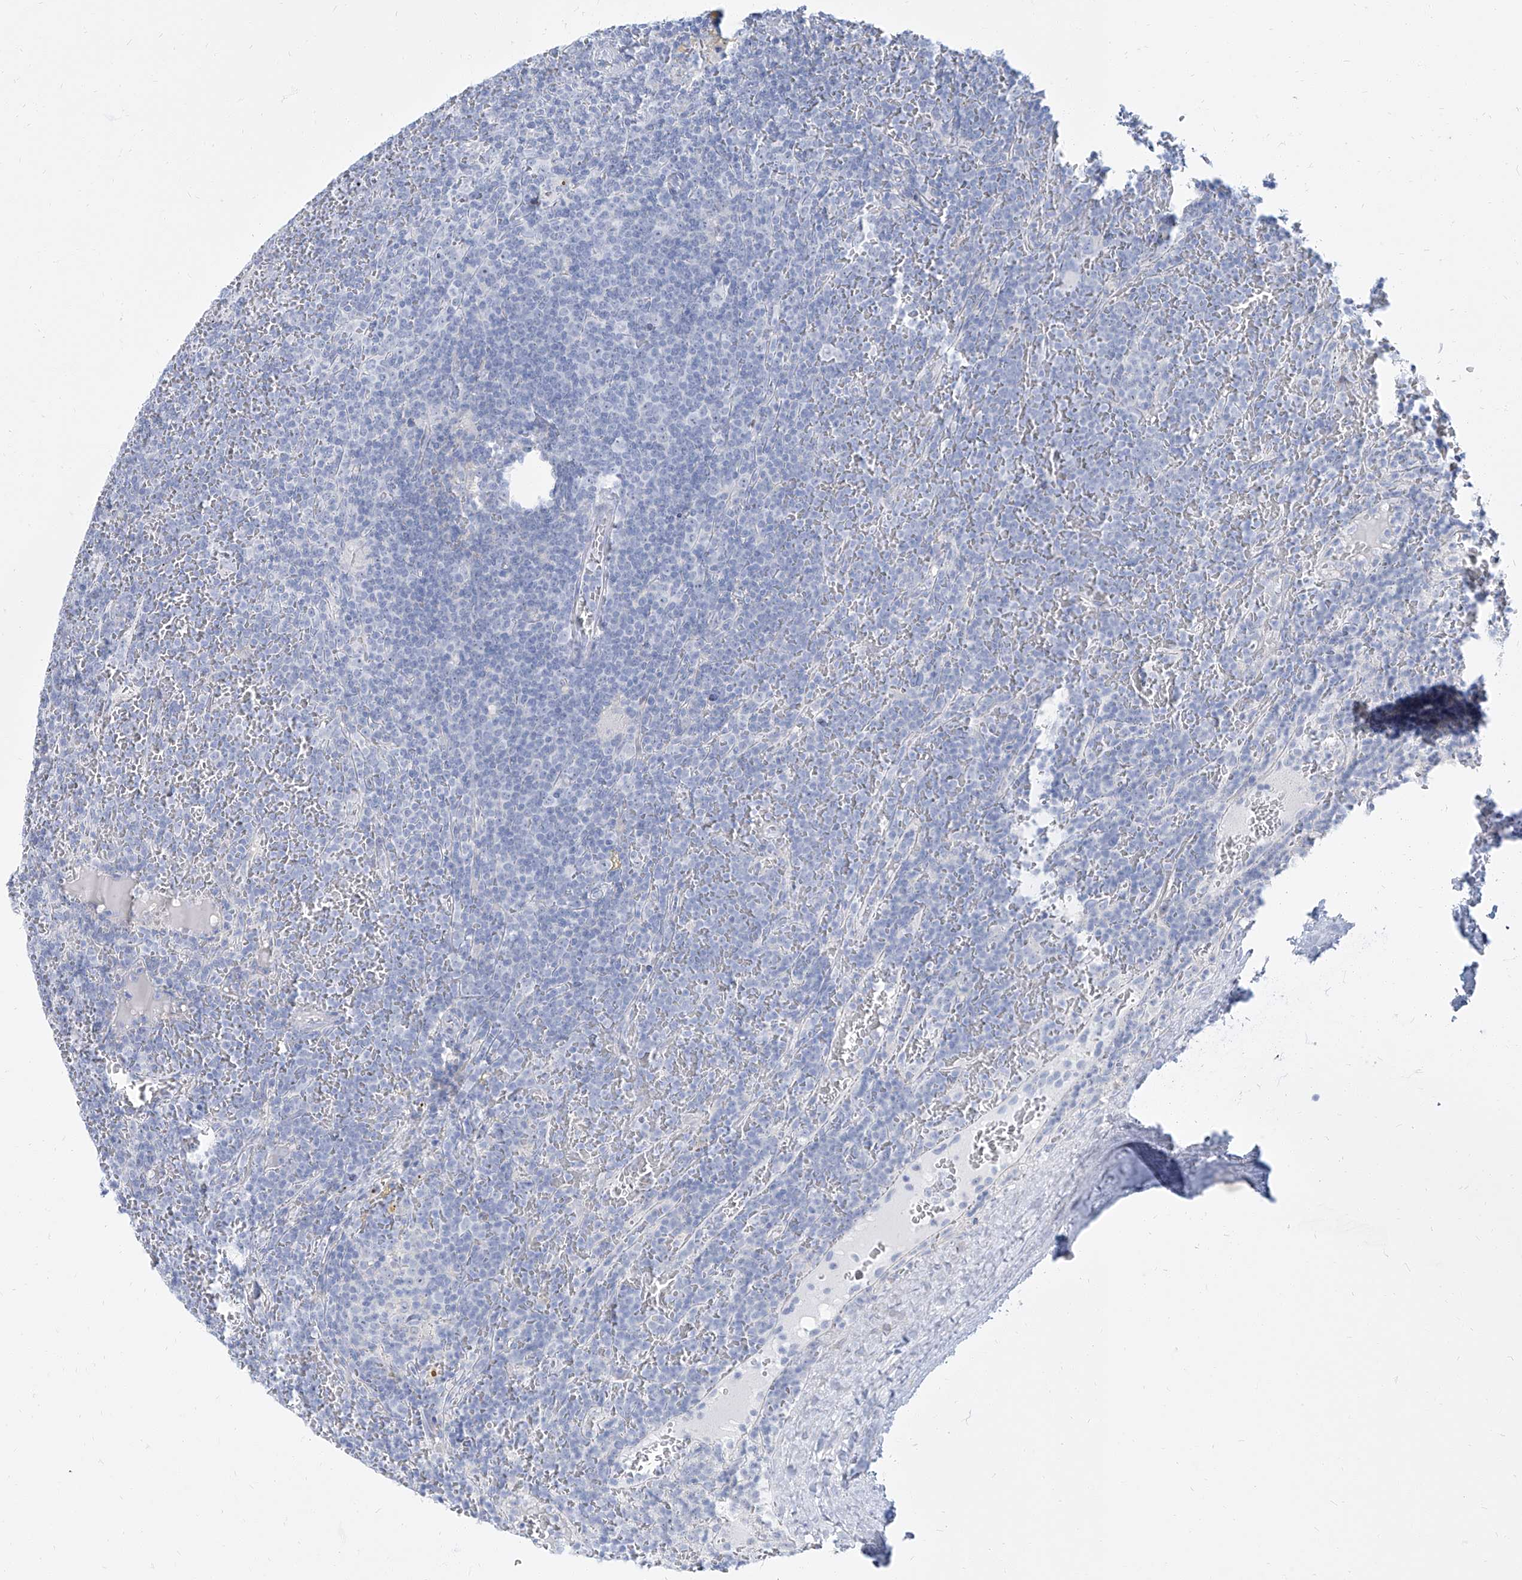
{"staining": {"intensity": "negative", "quantity": "none", "location": "none"}, "tissue": "lymphoma", "cell_type": "Tumor cells", "image_type": "cancer", "snomed": [{"axis": "morphology", "description": "Malignant lymphoma, non-Hodgkin's type, Low grade"}, {"axis": "topography", "description": "Spleen"}], "caption": "The photomicrograph reveals no significant expression in tumor cells of low-grade malignant lymphoma, non-Hodgkin's type.", "gene": "TXLNB", "patient": {"sex": "female", "age": 19}}